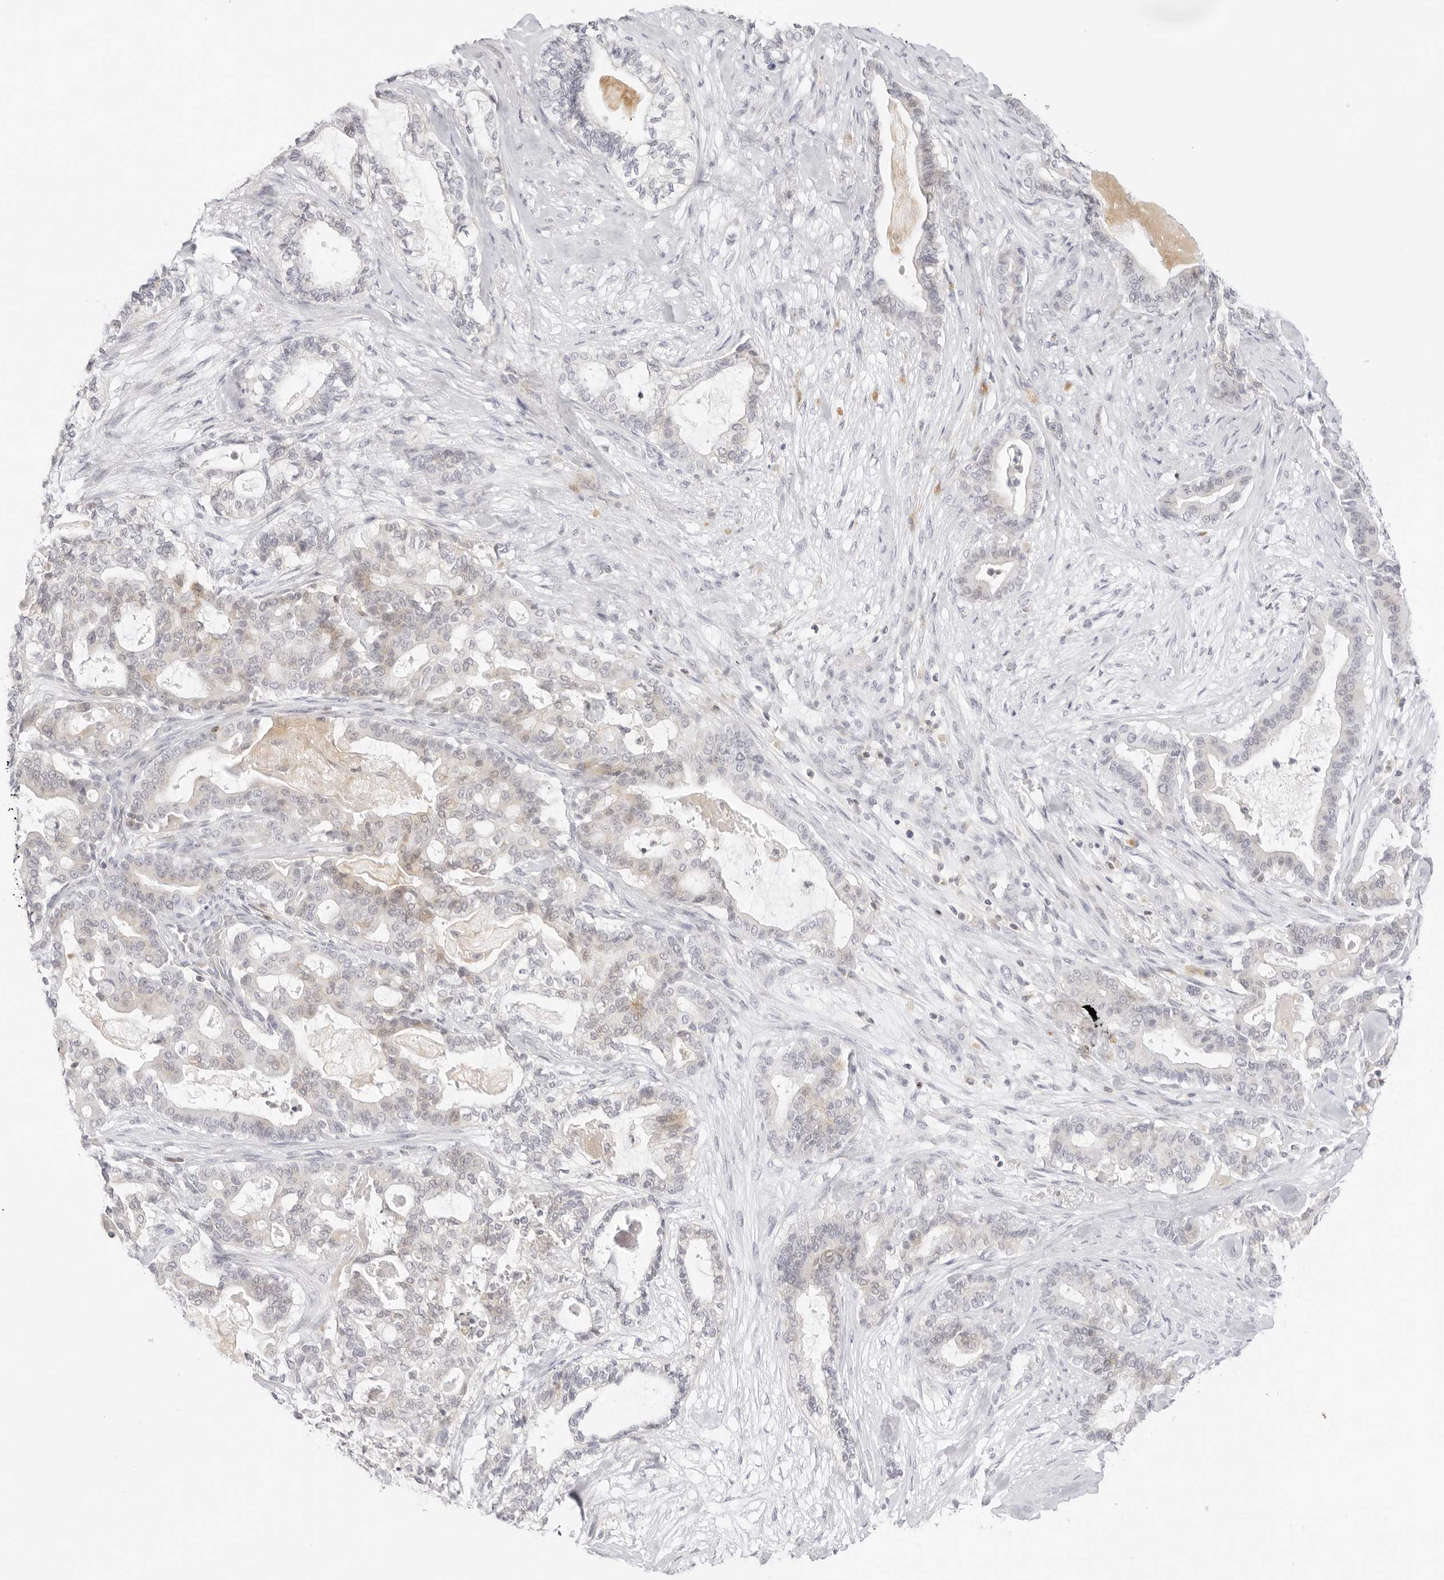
{"staining": {"intensity": "negative", "quantity": "none", "location": "none"}, "tissue": "pancreatic cancer", "cell_type": "Tumor cells", "image_type": "cancer", "snomed": [{"axis": "morphology", "description": "Adenocarcinoma, NOS"}, {"axis": "topography", "description": "Pancreas"}], "caption": "Photomicrograph shows no significant protein expression in tumor cells of pancreatic adenocarcinoma.", "gene": "TNFRSF14", "patient": {"sex": "male", "age": 63}}